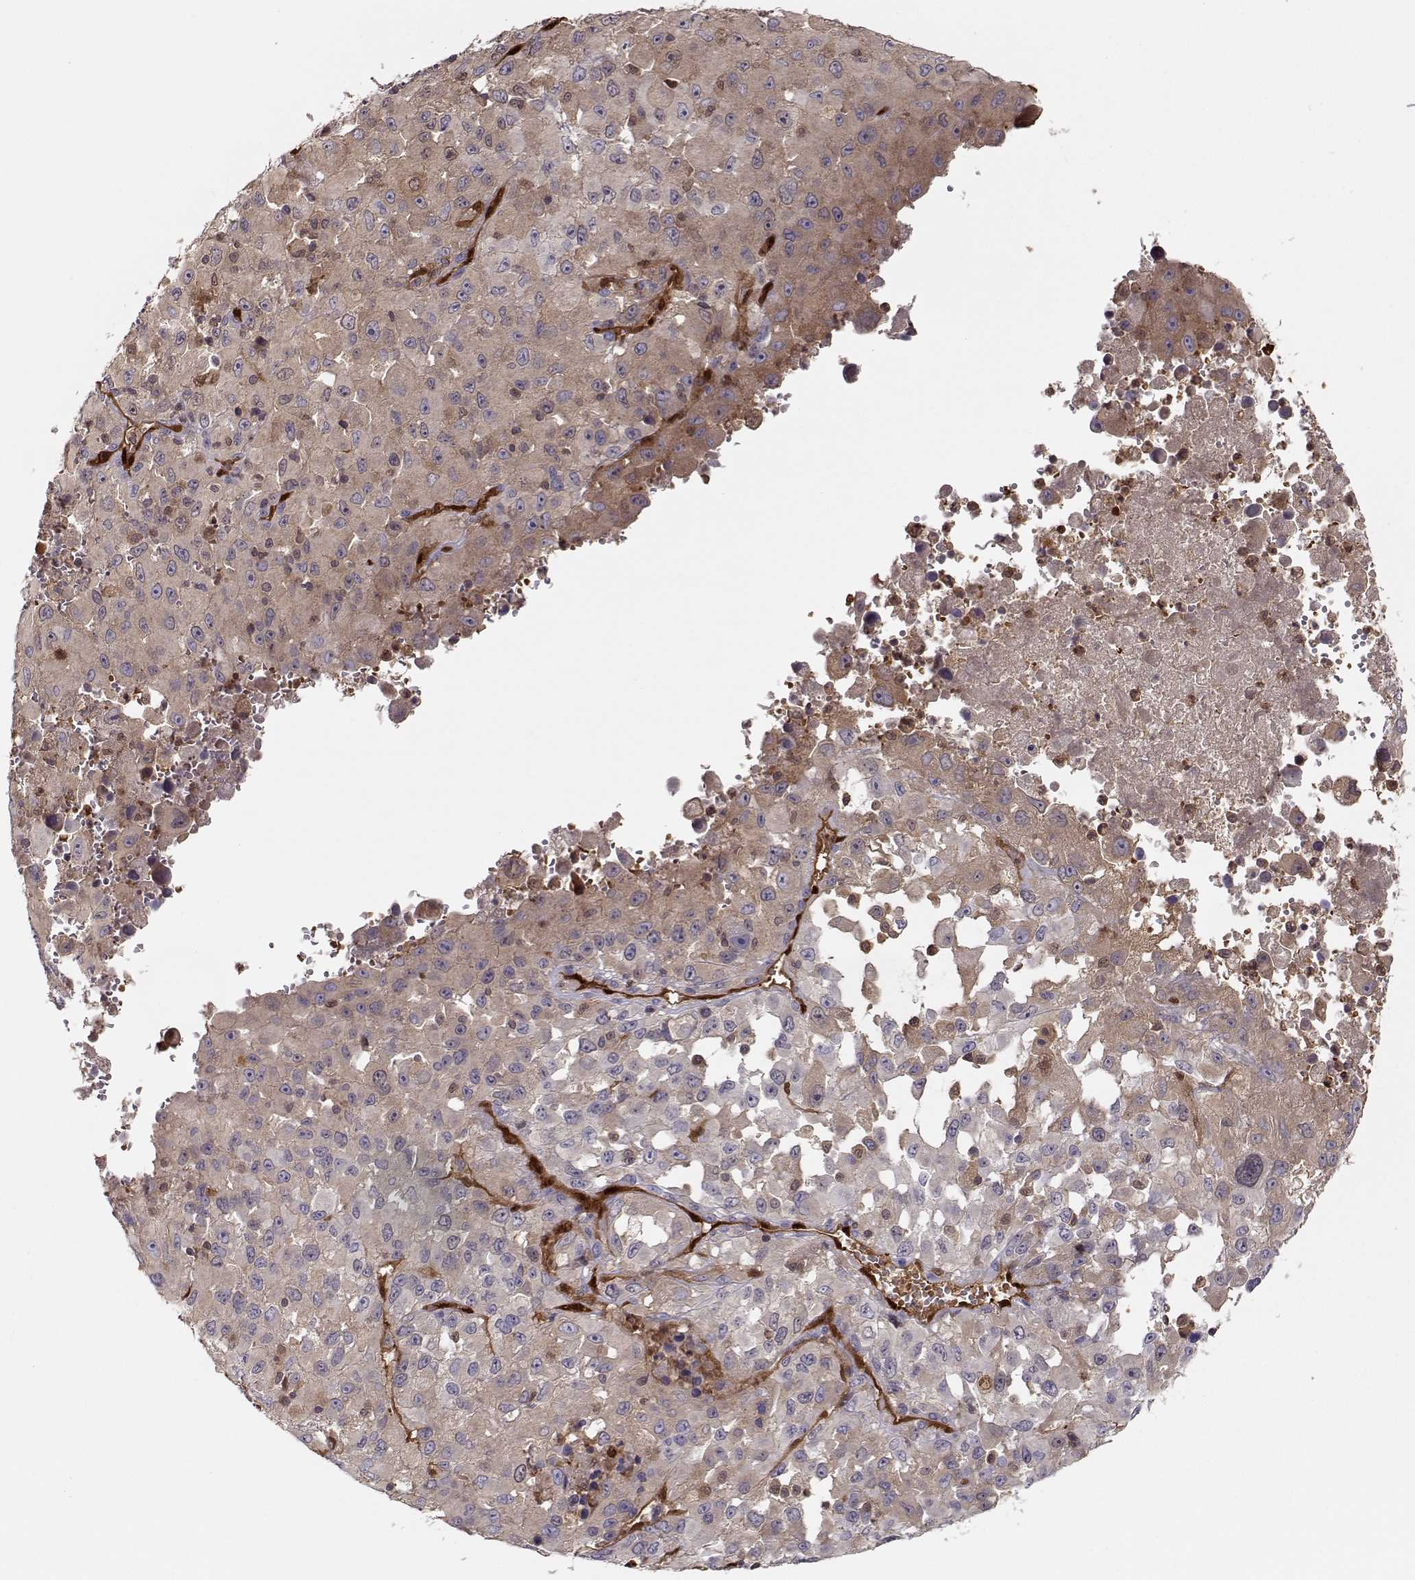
{"staining": {"intensity": "weak", "quantity": ">75%", "location": "cytoplasmic/membranous"}, "tissue": "melanoma", "cell_type": "Tumor cells", "image_type": "cancer", "snomed": [{"axis": "morphology", "description": "Malignant melanoma, Metastatic site"}, {"axis": "topography", "description": "Soft tissue"}], "caption": "A brown stain labels weak cytoplasmic/membranous staining of a protein in malignant melanoma (metastatic site) tumor cells.", "gene": "PNP", "patient": {"sex": "male", "age": 50}}